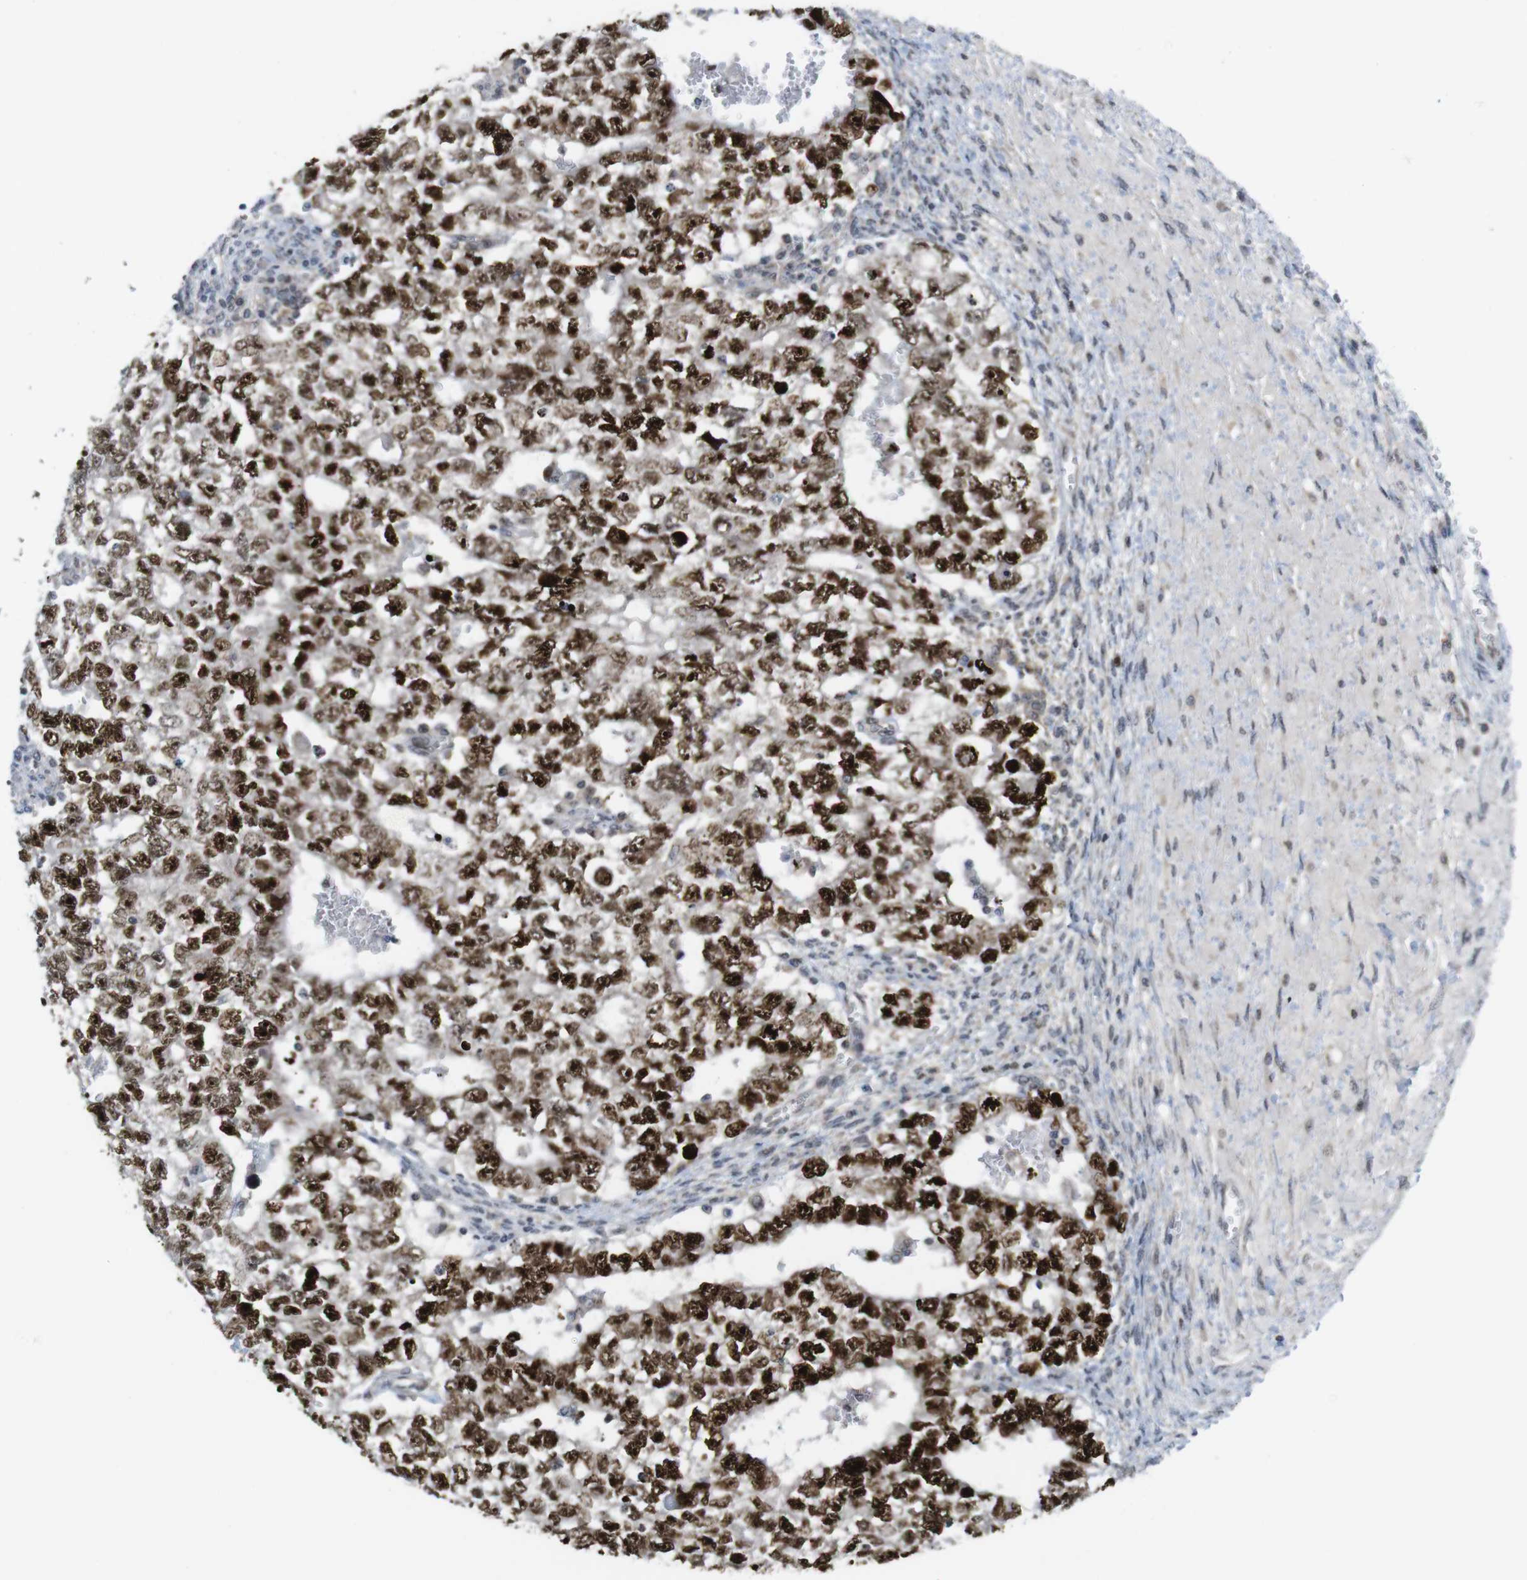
{"staining": {"intensity": "strong", "quantity": ">75%", "location": "nuclear"}, "tissue": "testis cancer", "cell_type": "Tumor cells", "image_type": "cancer", "snomed": [{"axis": "morphology", "description": "Seminoma, NOS"}, {"axis": "morphology", "description": "Carcinoma, Embryonal, NOS"}, {"axis": "topography", "description": "Testis"}], "caption": "Tumor cells demonstrate strong nuclear expression in approximately >75% of cells in testis cancer.", "gene": "RCC1", "patient": {"sex": "male", "age": 38}}